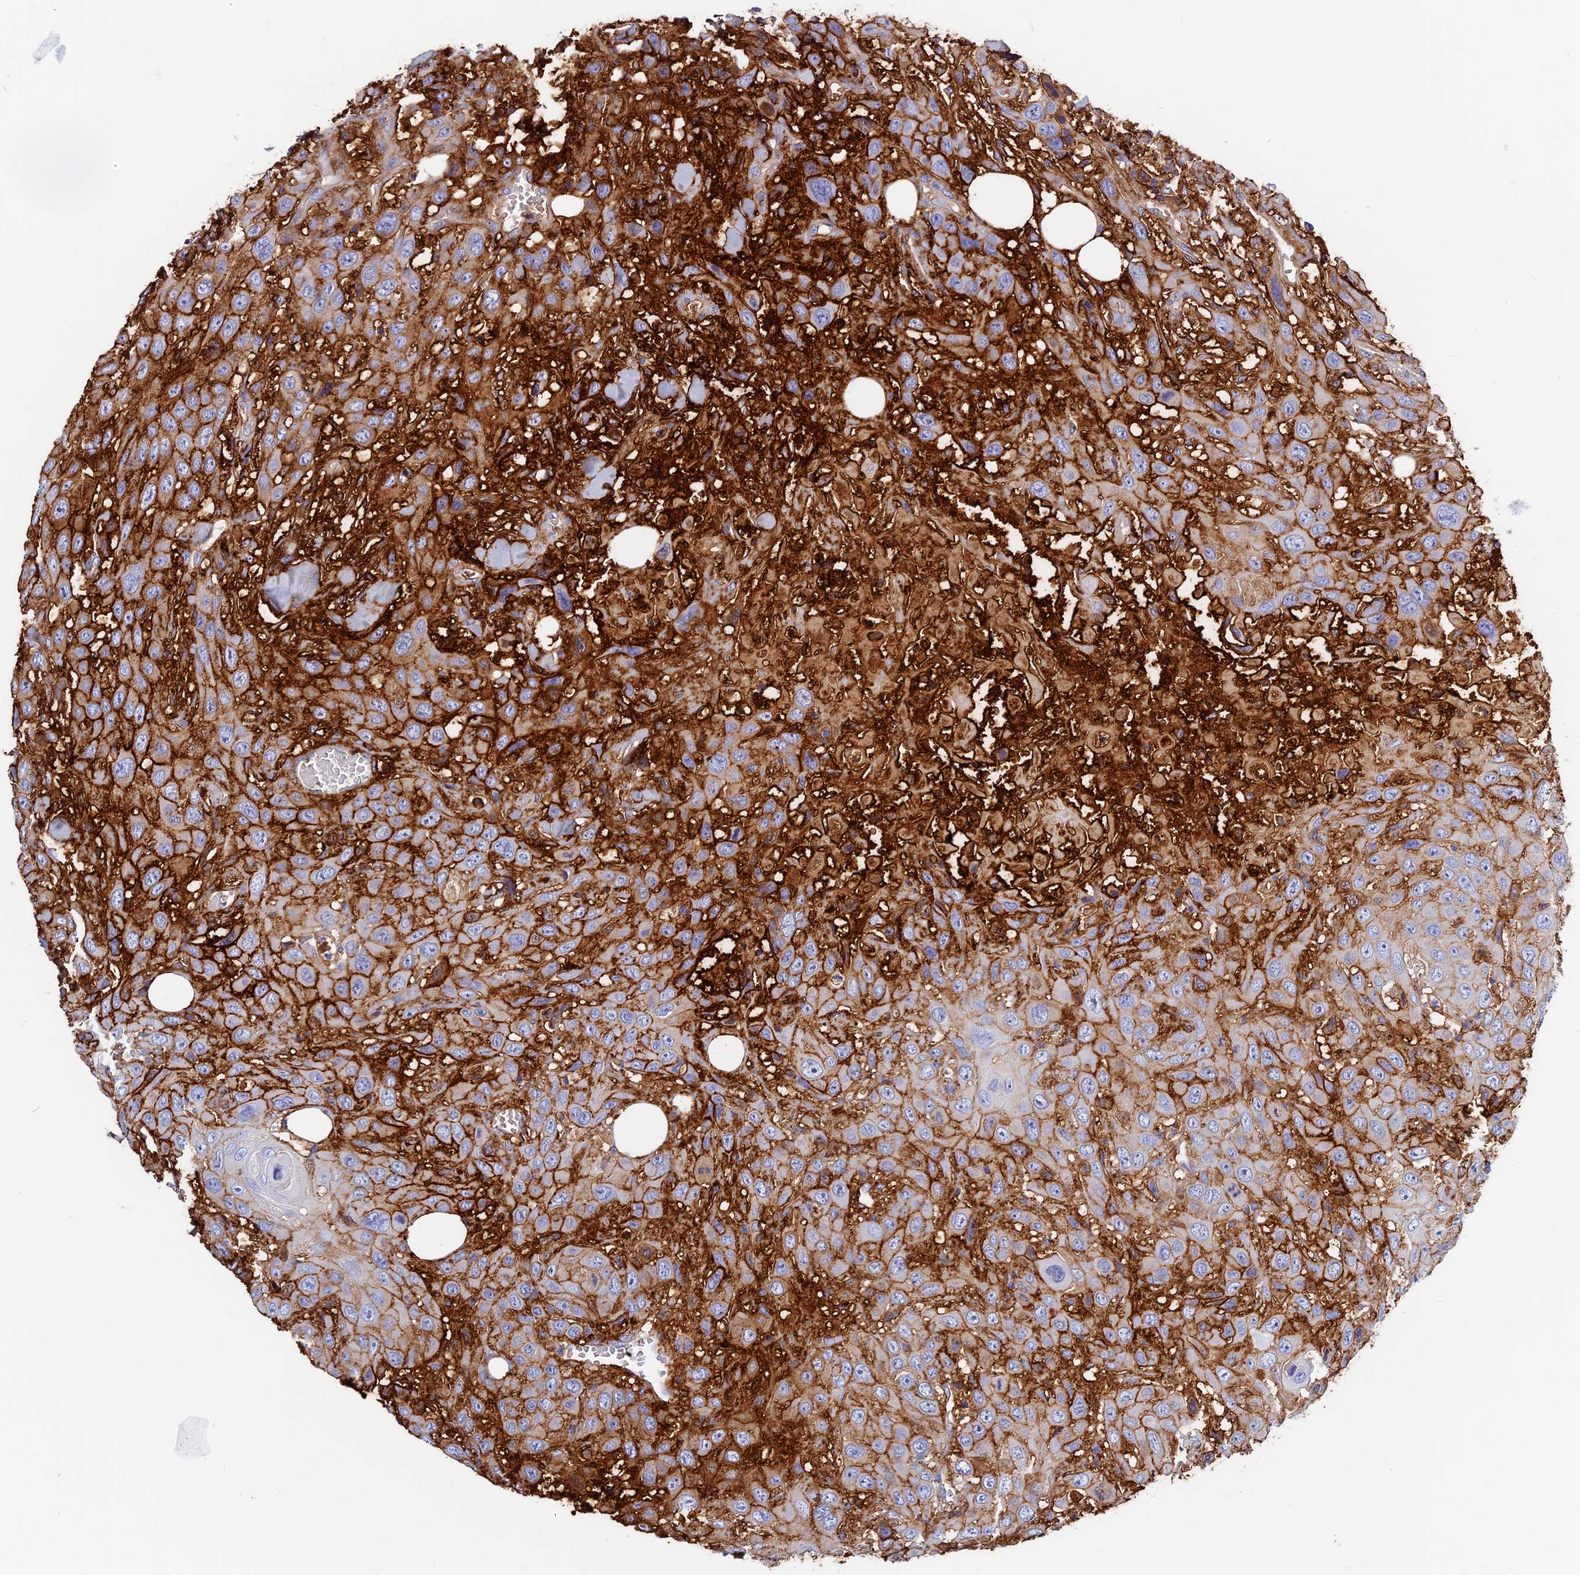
{"staining": {"intensity": "moderate", "quantity": ">75%", "location": "cytoplasmic/membranous"}, "tissue": "head and neck cancer", "cell_type": "Tumor cells", "image_type": "cancer", "snomed": [{"axis": "morphology", "description": "Squamous cell carcinoma, NOS"}, {"axis": "topography", "description": "Head-Neck"}], "caption": "Head and neck cancer (squamous cell carcinoma) stained with DAB (3,3'-diaminobenzidine) immunohistochemistry (IHC) reveals medium levels of moderate cytoplasmic/membranous staining in approximately >75% of tumor cells. Nuclei are stained in blue.", "gene": "ITIH1", "patient": {"sex": "male", "age": 81}}